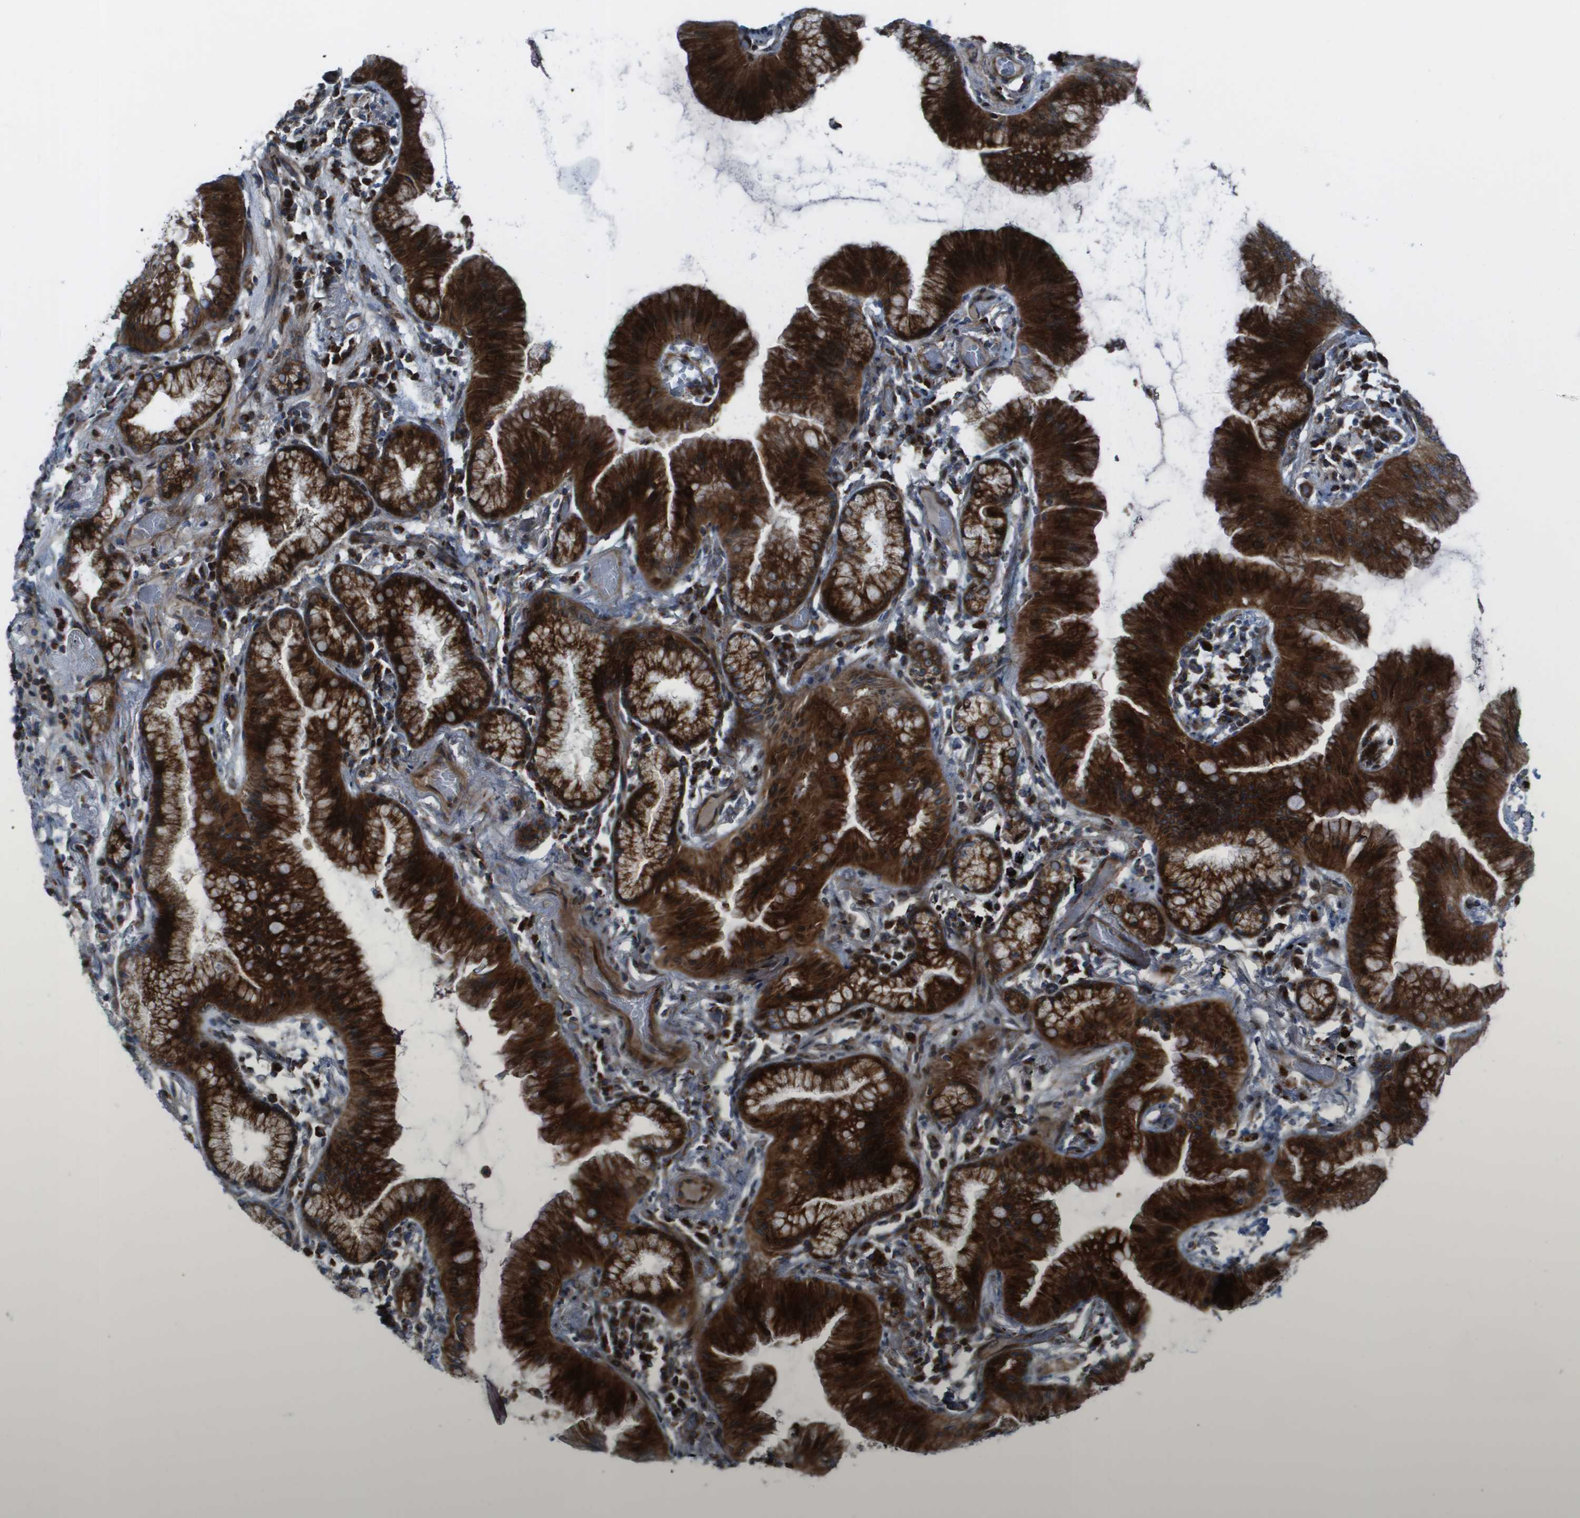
{"staining": {"intensity": "strong", "quantity": ">75%", "location": "cytoplasmic/membranous"}, "tissue": "lung cancer", "cell_type": "Tumor cells", "image_type": "cancer", "snomed": [{"axis": "morphology", "description": "Normal tissue, NOS"}, {"axis": "morphology", "description": "Adenocarcinoma, NOS"}, {"axis": "topography", "description": "Bronchus"}, {"axis": "topography", "description": "Lung"}], "caption": "About >75% of tumor cells in adenocarcinoma (lung) display strong cytoplasmic/membranous protein positivity as visualized by brown immunohistochemical staining.", "gene": "MGAT3", "patient": {"sex": "female", "age": 70}}